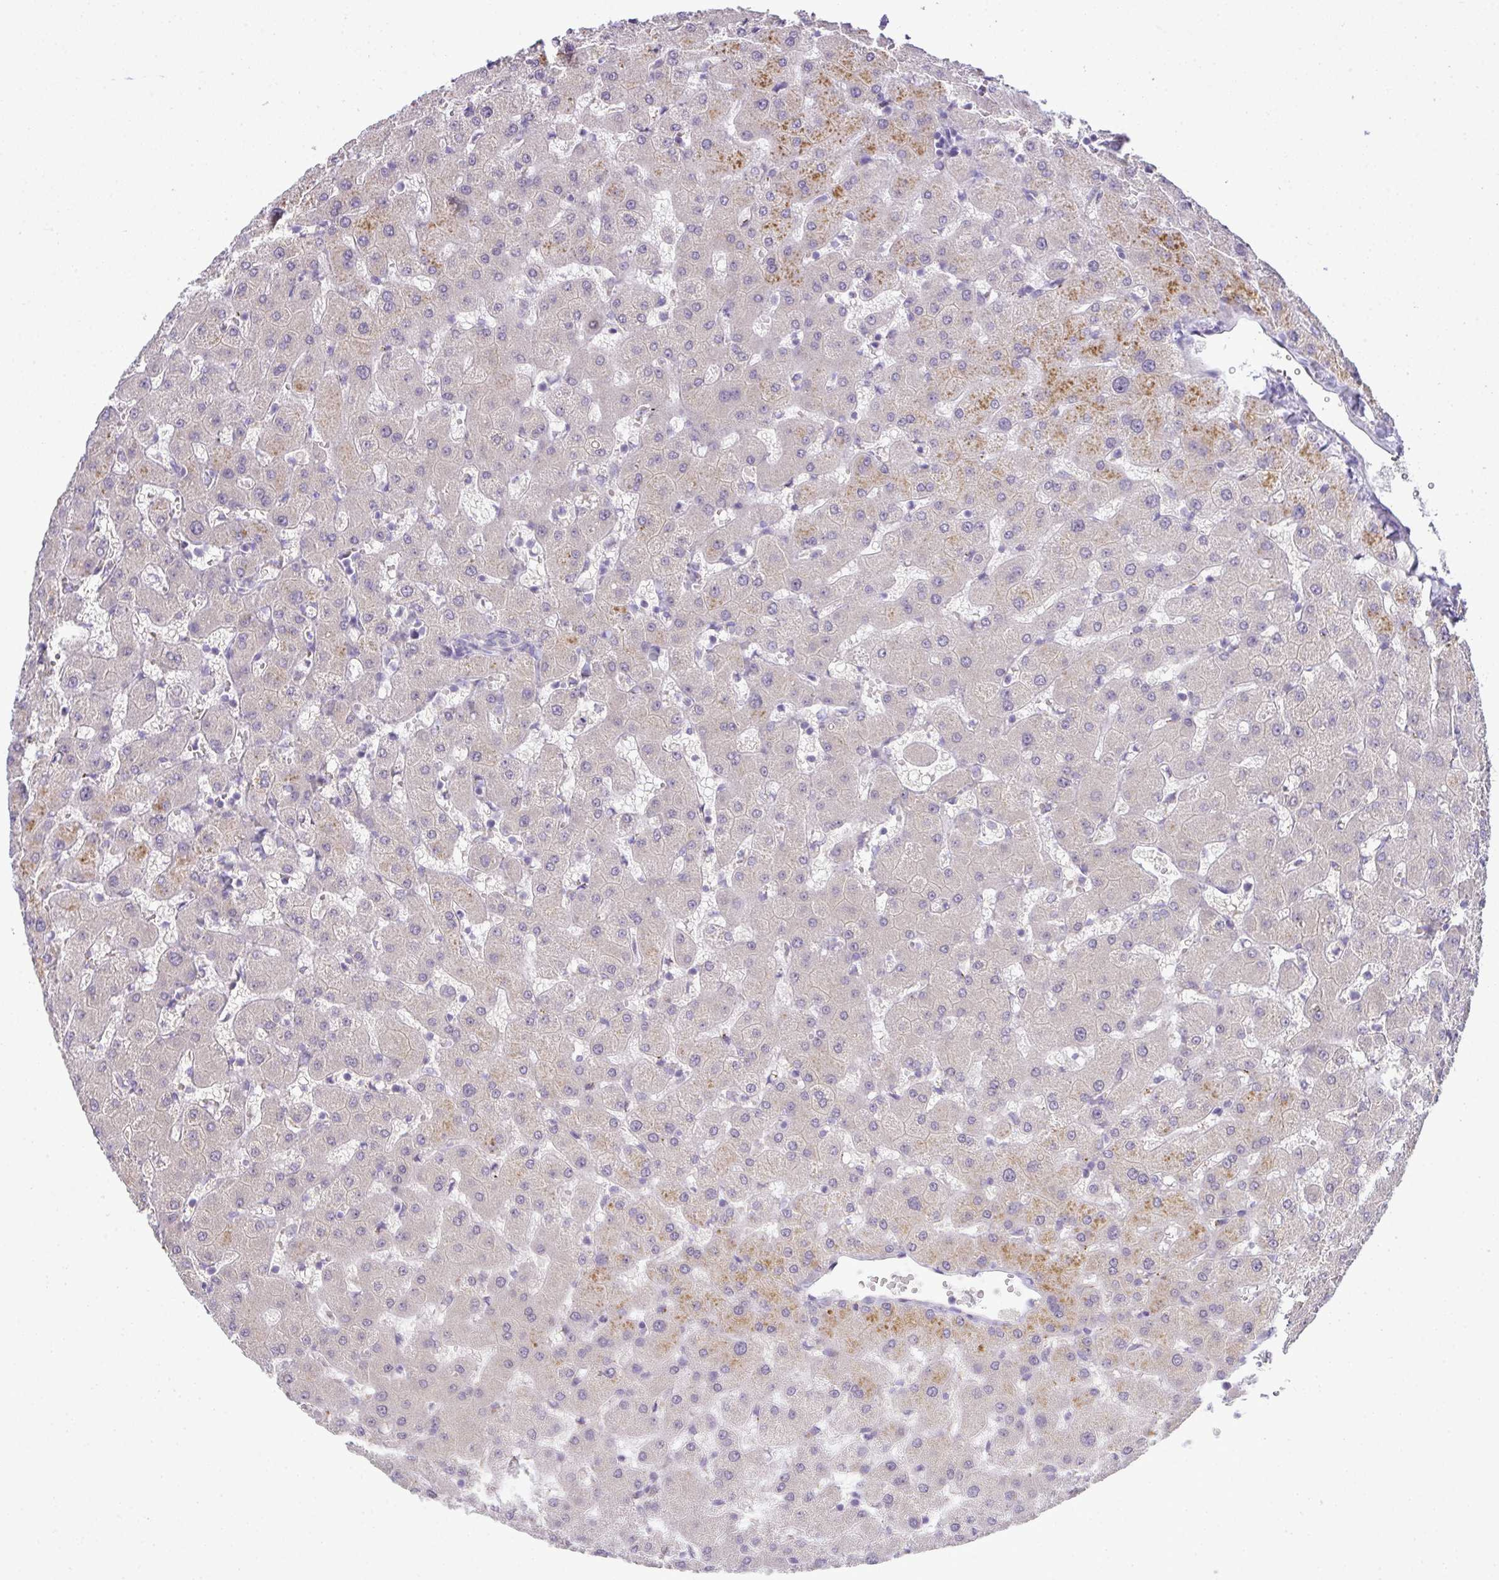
{"staining": {"intensity": "negative", "quantity": "none", "location": "none"}, "tissue": "liver", "cell_type": "Cholangiocytes", "image_type": "normal", "snomed": [{"axis": "morphology", "description": "Normal tissue, NOS"}, {"axis": "topography", "description": "Liver"}], "caption": "High magnification brightfield microscopy of benign liver stained with DAB (3,3'-diaminobenzidine) (brown) and counterstained with hematoxylin (blue): cholangiocytes show no significant positivity. (Brightfield microscopy of DAB (3,3'-diaminobenzidine) immunohistochemistry at high magnification).", "gene": "CMPK1", "patient": {"sex": "female", "age": 63}}